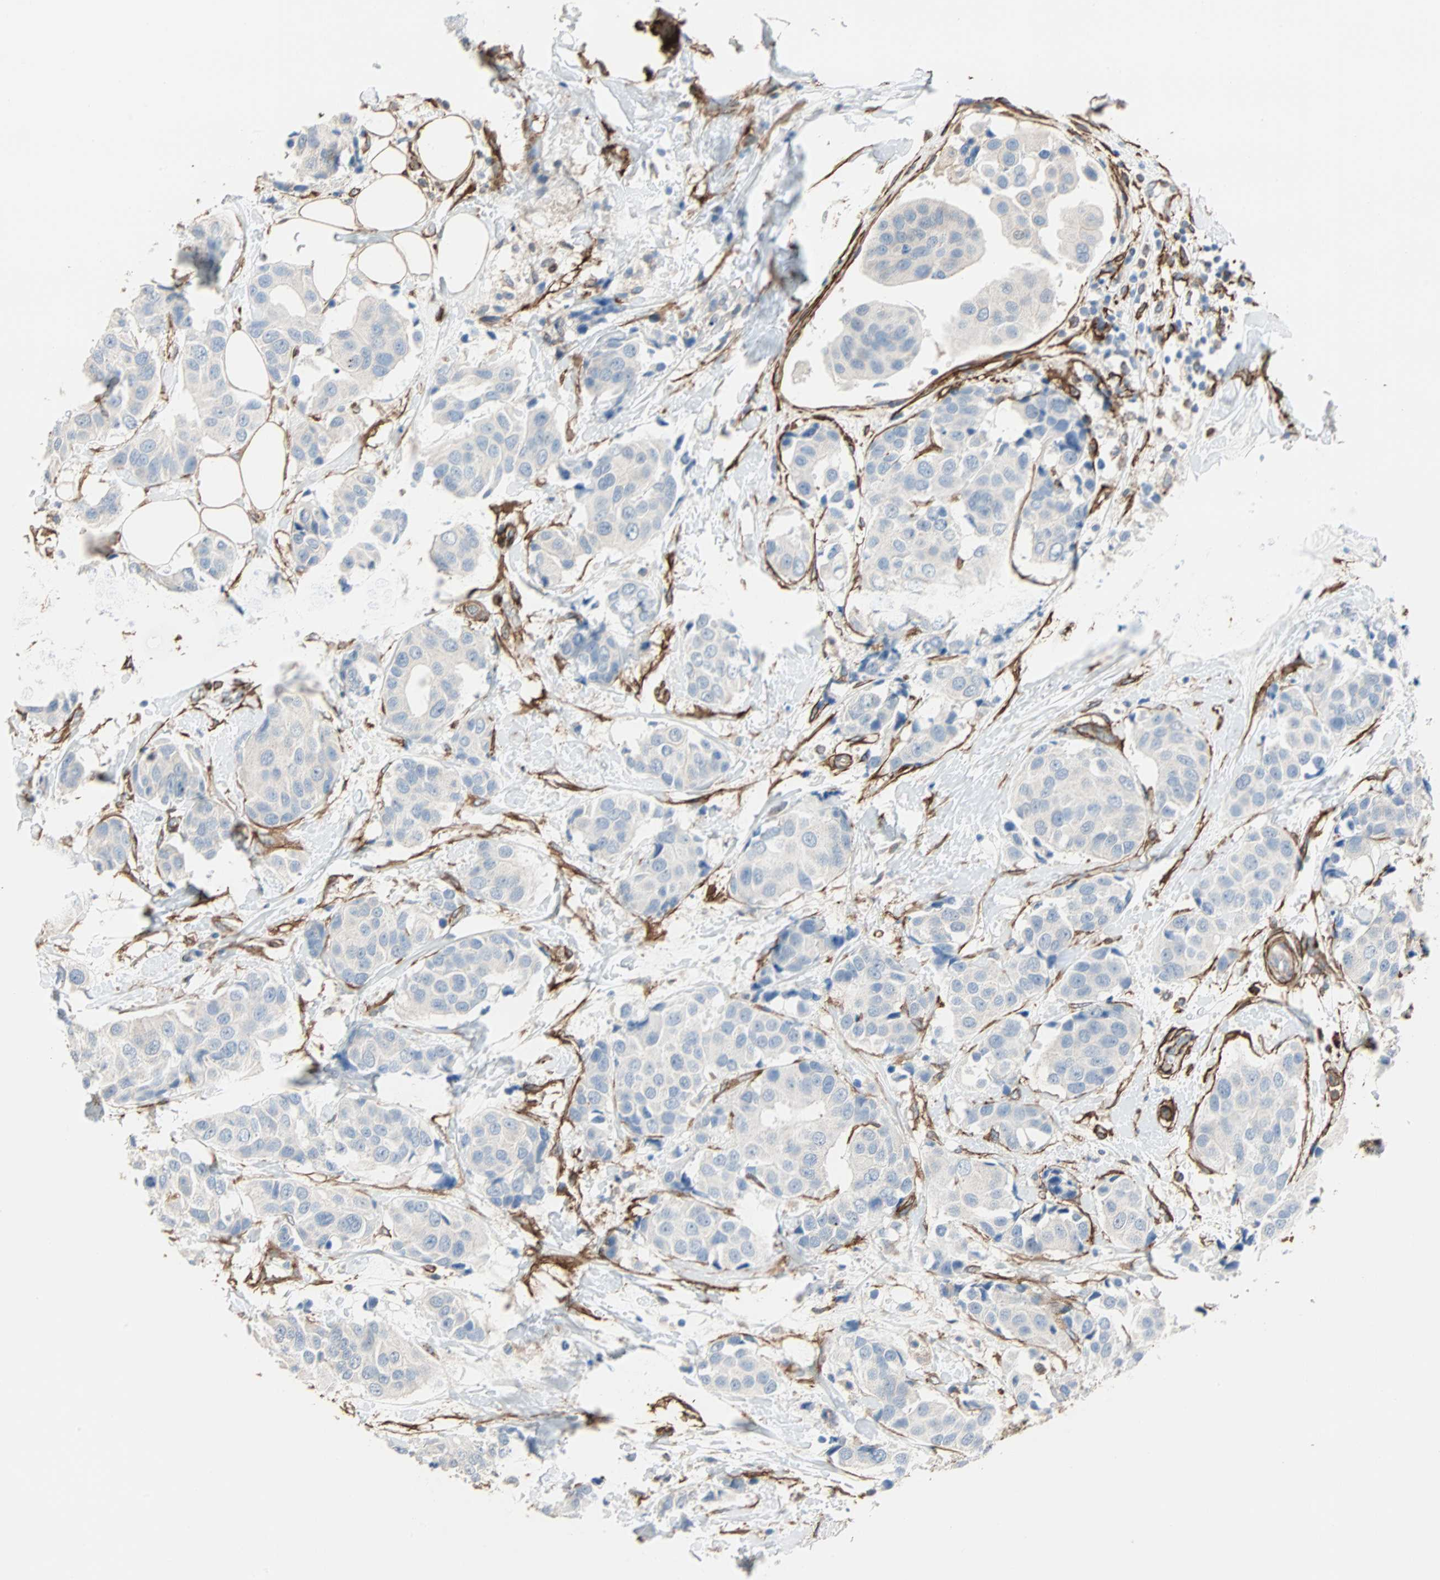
{"staining": {"intensity": "negative", "quantity": "none", "location": "none"}, "tissue": "breast cancer", "cell_type": "Tumor cells", "image_type": "cancer", "snomed": [{"axis": "morphology", "description": "Normal tissue, NOS"}, {"axis": "morphology", "description": "Duct carcinoma"}, {"axis": "topography", "description": "Breast"}], "caption": "An immunohistochemistry histopathology image of infiltrating ductal carcinoma (breast) is shown. There is no staining in tumor cells of infiltrating ductal carcinoma (breast). The staining is performed using DAB (3,3'-diaminobenzidine) brown chromogen with nuclei counter-stained in using hematoxylin.", "gene": "EPB41L2", "patient": {"sex": "female", "age": 39}}